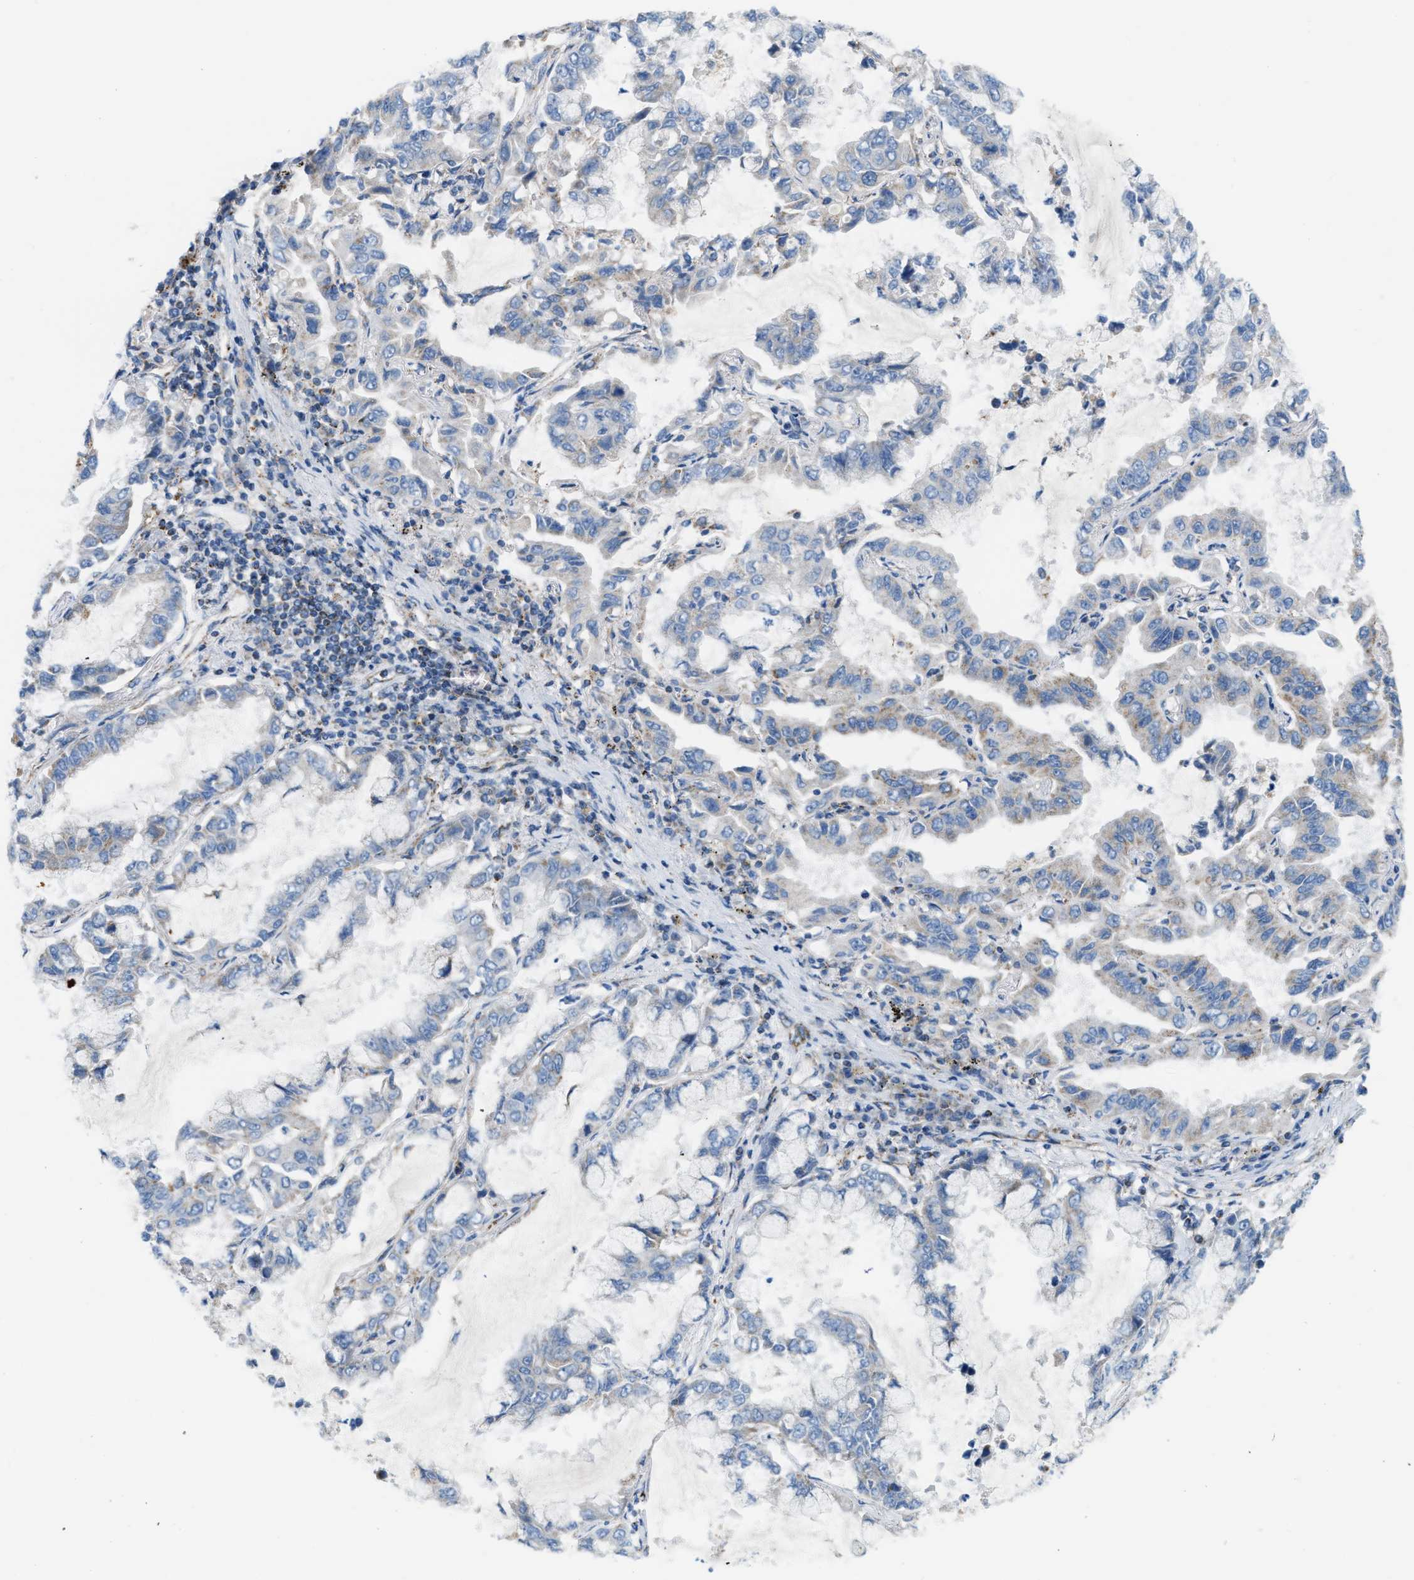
{"staining": {"intensity": "weak", "quantity": "<25%", "location": "cytoplasmic/membranous"}, "tissue": "lung cancer", "cell_type": "Tumor cells", "image_type": "cancer", "snomed": [{"axis": "morphology", "description": "Adenocarcinoma, NOS"}, {"axis": "topography", "description": "Lung"}], "caption": "Lung cancer (adenocarcinoma) was stained to show a protein in brown. There is no significant expression in tumor cells.", "gene": "JADE1", "patient": {"sex": "male", "age": 64}}